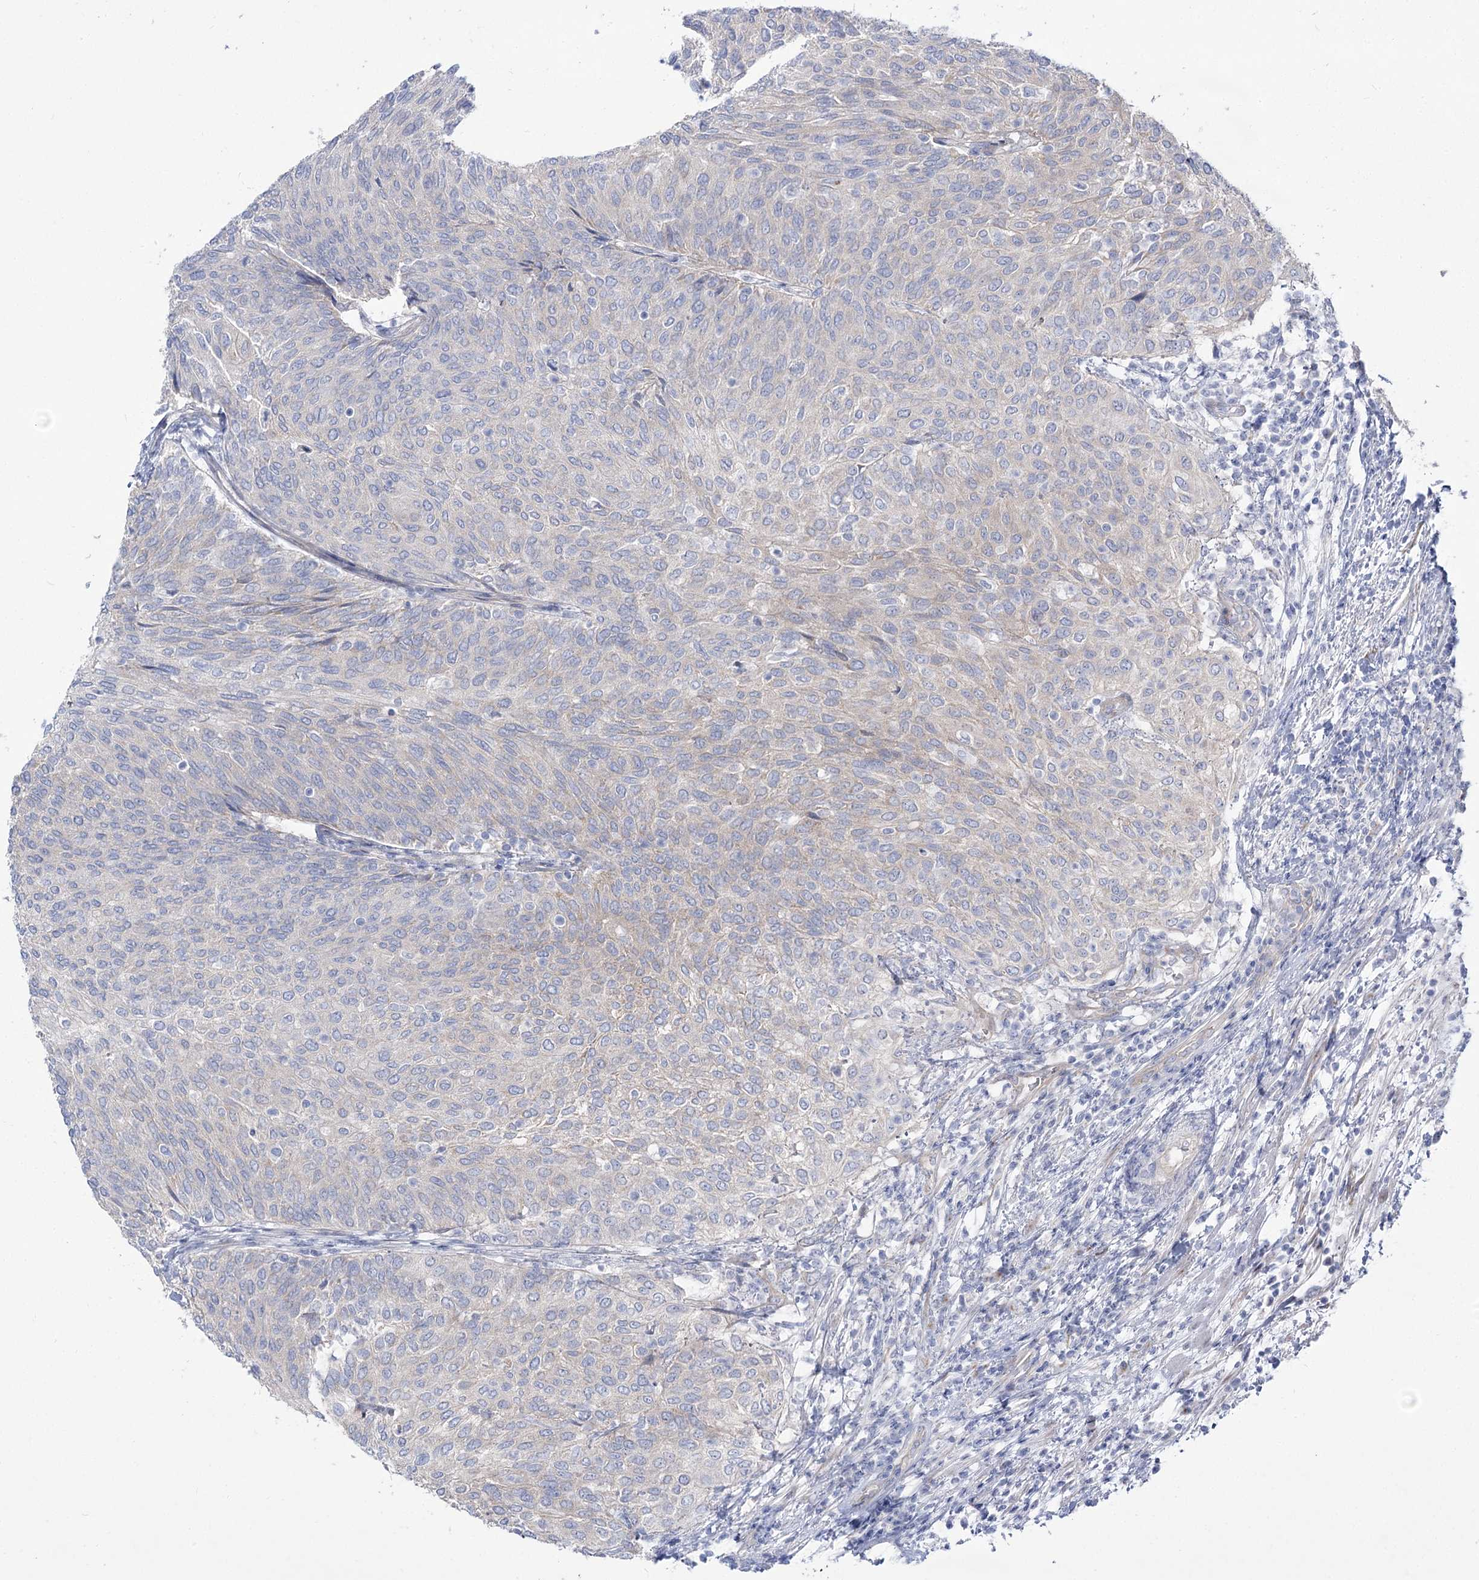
{"staining": {"intensity": "negative", "quantity": "none", "location": "none"}, "tissue": "urothelial cancer", "cell_type": "Tumor cells", "image_type": "cancer", "snomed": [{"axis": "morphology", "description": "Urothelial carcinoma, Low grade"}, {"axis": "topography", "description": "Urinary bladder"}], "caption": "This is an immunohistochemistry (IHC) micrograph of urothelial carcinoma (low-grade). There is no staining in tumor cells.", "gene": "SUOX", "patient": {"sex": "female", "age": 79}}